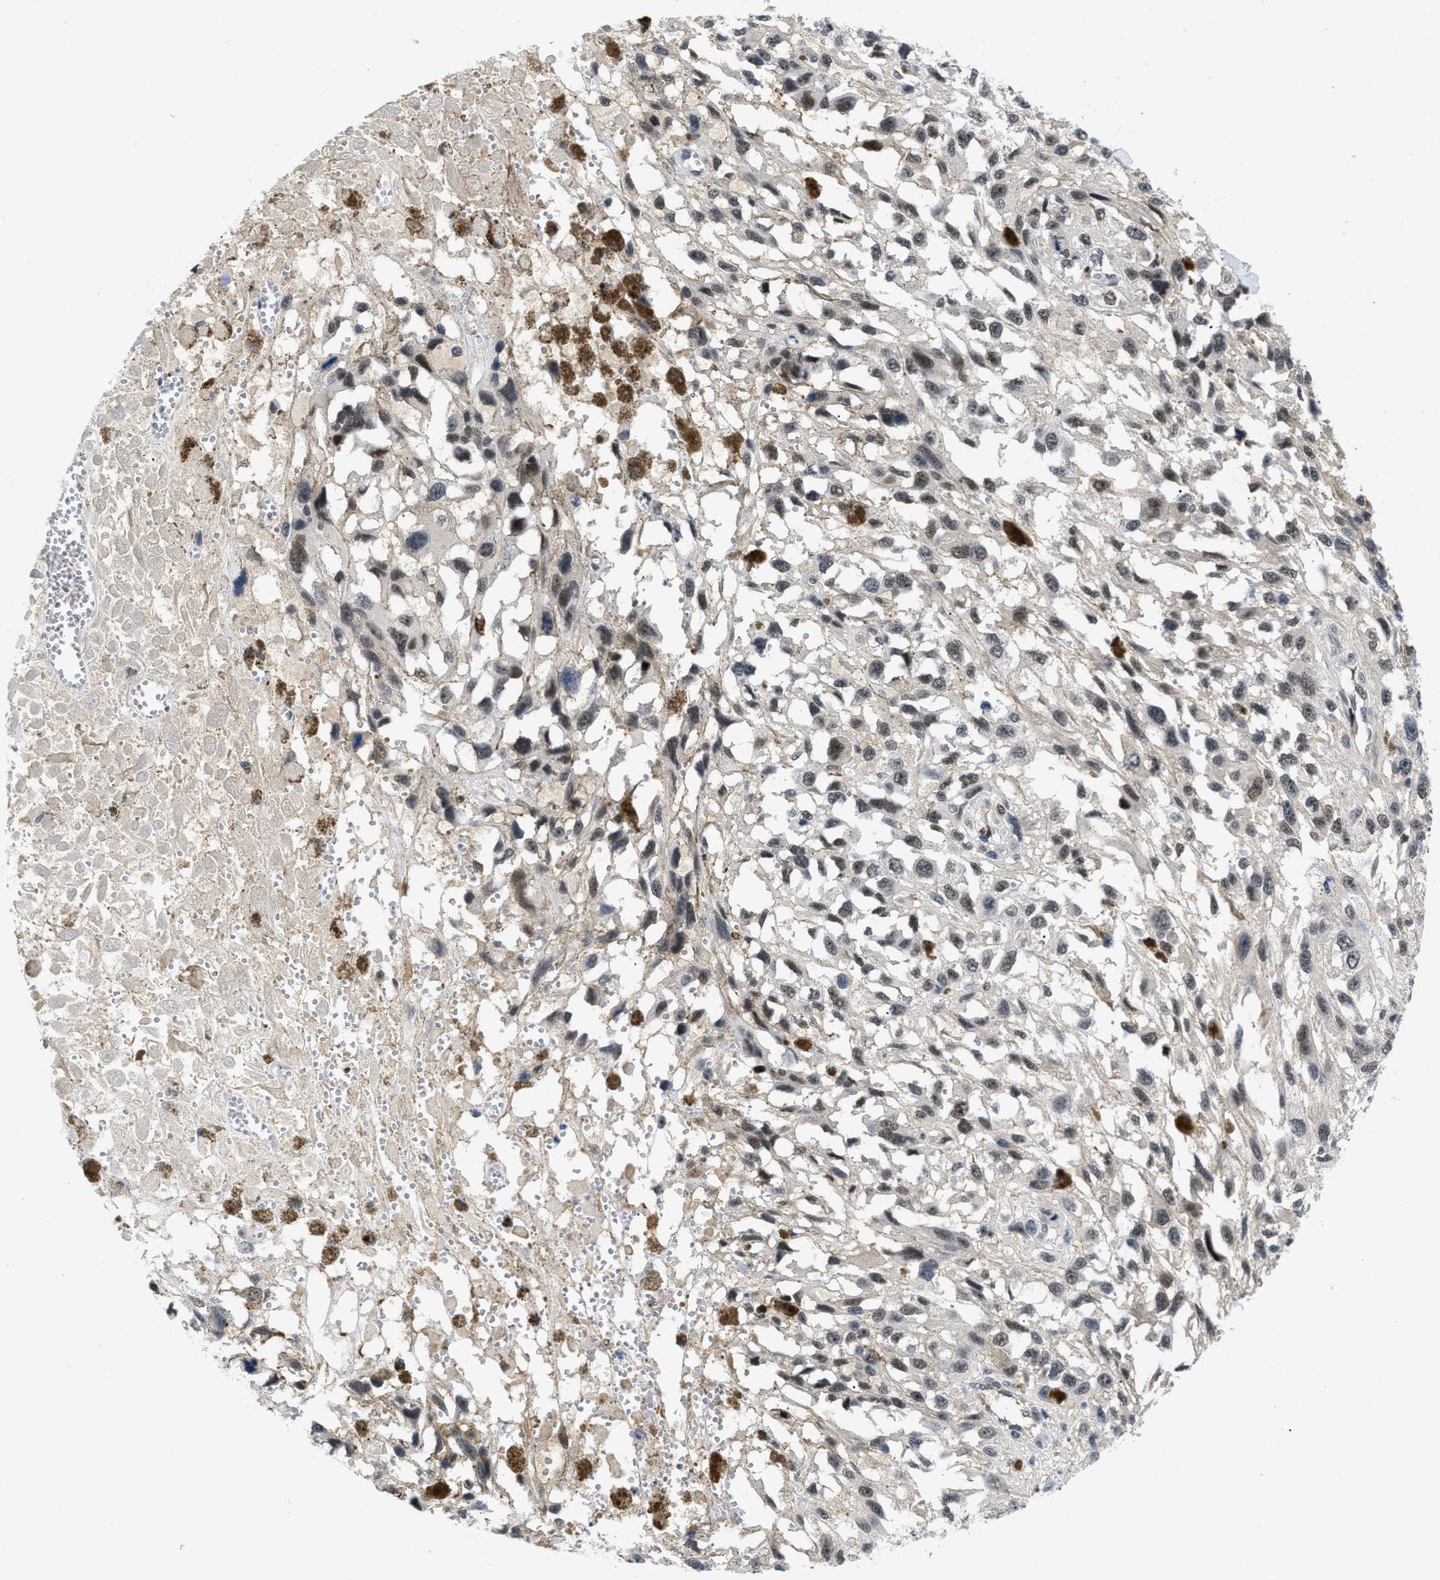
{"staining": {"intensity": "weak", "quantity": "25%-75%", "location": "nuclear"}, "tissue": "melanoma", "cell_type": "Tumor cells", "image_type": "cancer", "snomed": [{"axis": "morphology", "description": "Malignant melanoma, Metastatic site"}, {"axis": "topography", "description": "Lymph node"}], "caption": "The immunohistochemical stain highlights weak nuclear expression in tumor cells of melanoma tissue.", "gene": "SLC29A2", "patient": {"sex": "male", "age": 59}}